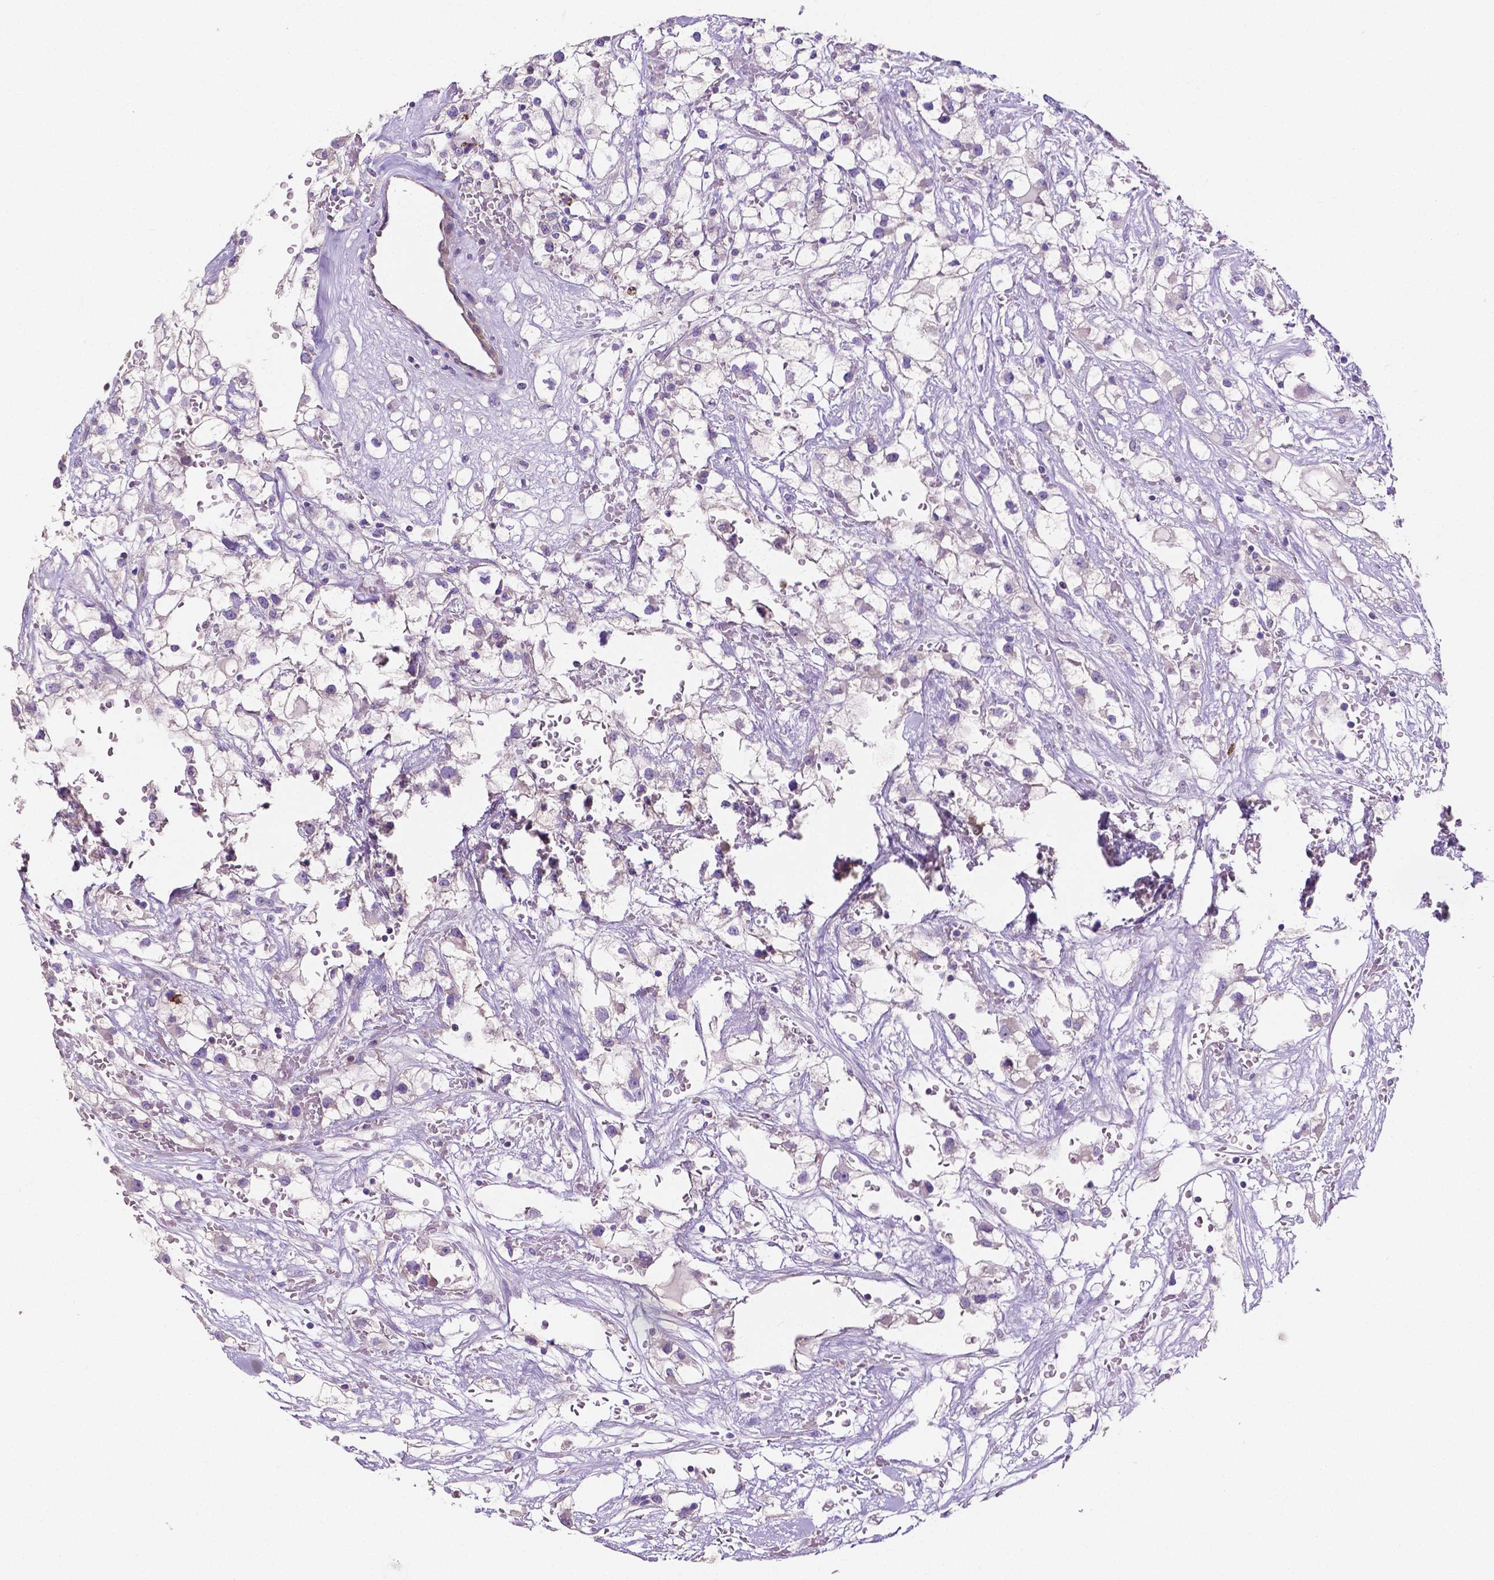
{"staining": {"intensity": "negative", "quantity": "none", "location": "none"}, "tissue": "renal cancer", "cell_type": "Tumor cells", "image_type": "cancer", "snomed": [{"axis": "morphology", "description": "Adenocarcinoma, NOS"}, {"axis": "topography", "description": "Kidney"}], "caption": "A photomicrograph of adenocarcinoma (renal) stained for a protein reveals no brown staining in tumor cells.", "gene": "MMP9", "patient": {"sex": "male", "age": 59}}